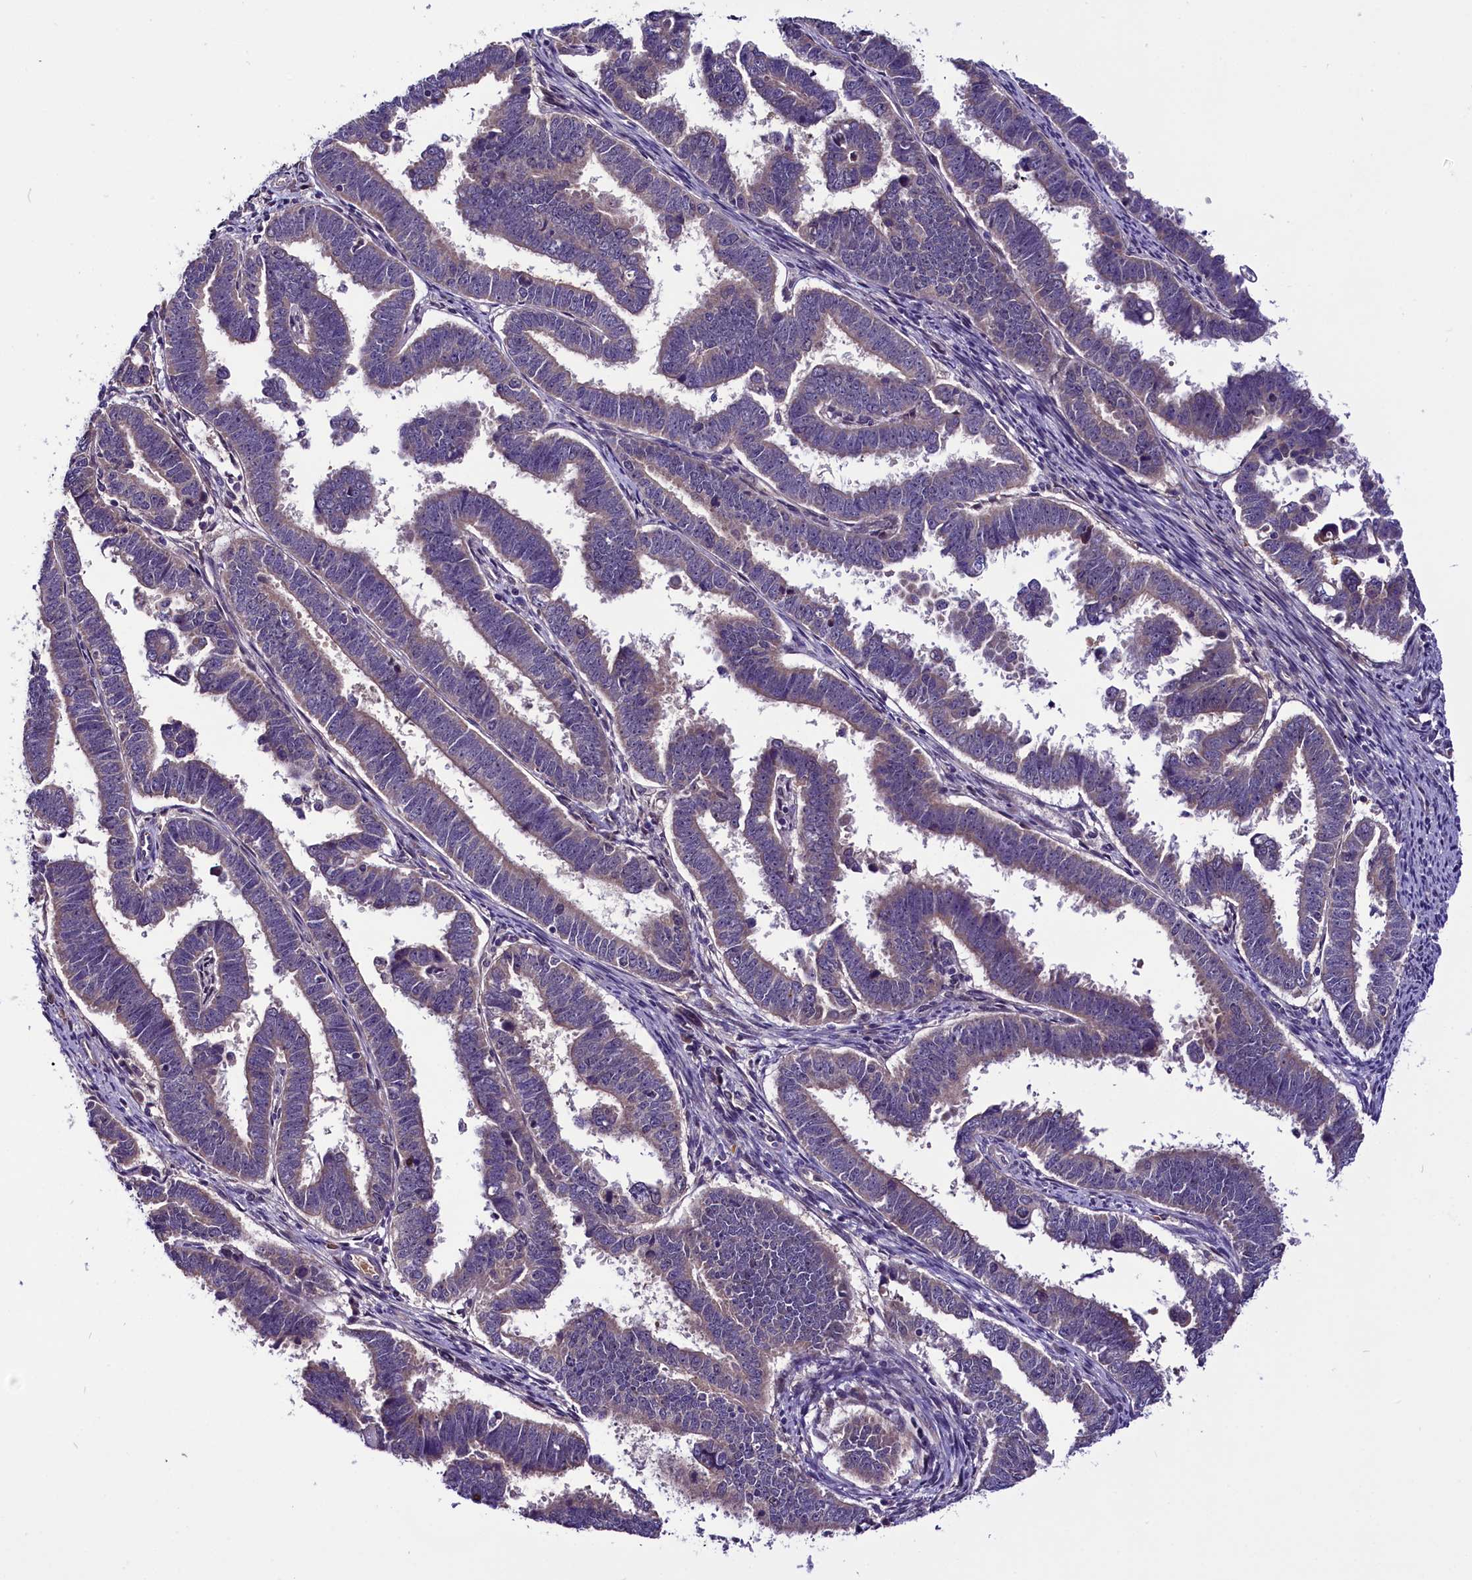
{"staining": {"intensity": "weak", "quantity": "25%-75%", "location": "cytoplasmic/membranous"}, "tissue": "endometrial cancer", "cell_type": "Tumor cells", "image_type": "cancer", "snomed": [{"axis": "morphology", "description": "Adenocarcinoma, NOS"}, {"axis": "topography", "description": "Endometrium"}], "caption": "A brown stain labels weak cytoplasmic/membranous expression of a protein in adenocarcinoma (endometrial) tumor cells. (Stains: DAB (3,3'-diaminobenzidine) in brown, nuclei in blue, Microscopy: brightfield microscopy at high magnification).", "gene": "C9orf40", "patient": {"sex": "female", "age": 75}}